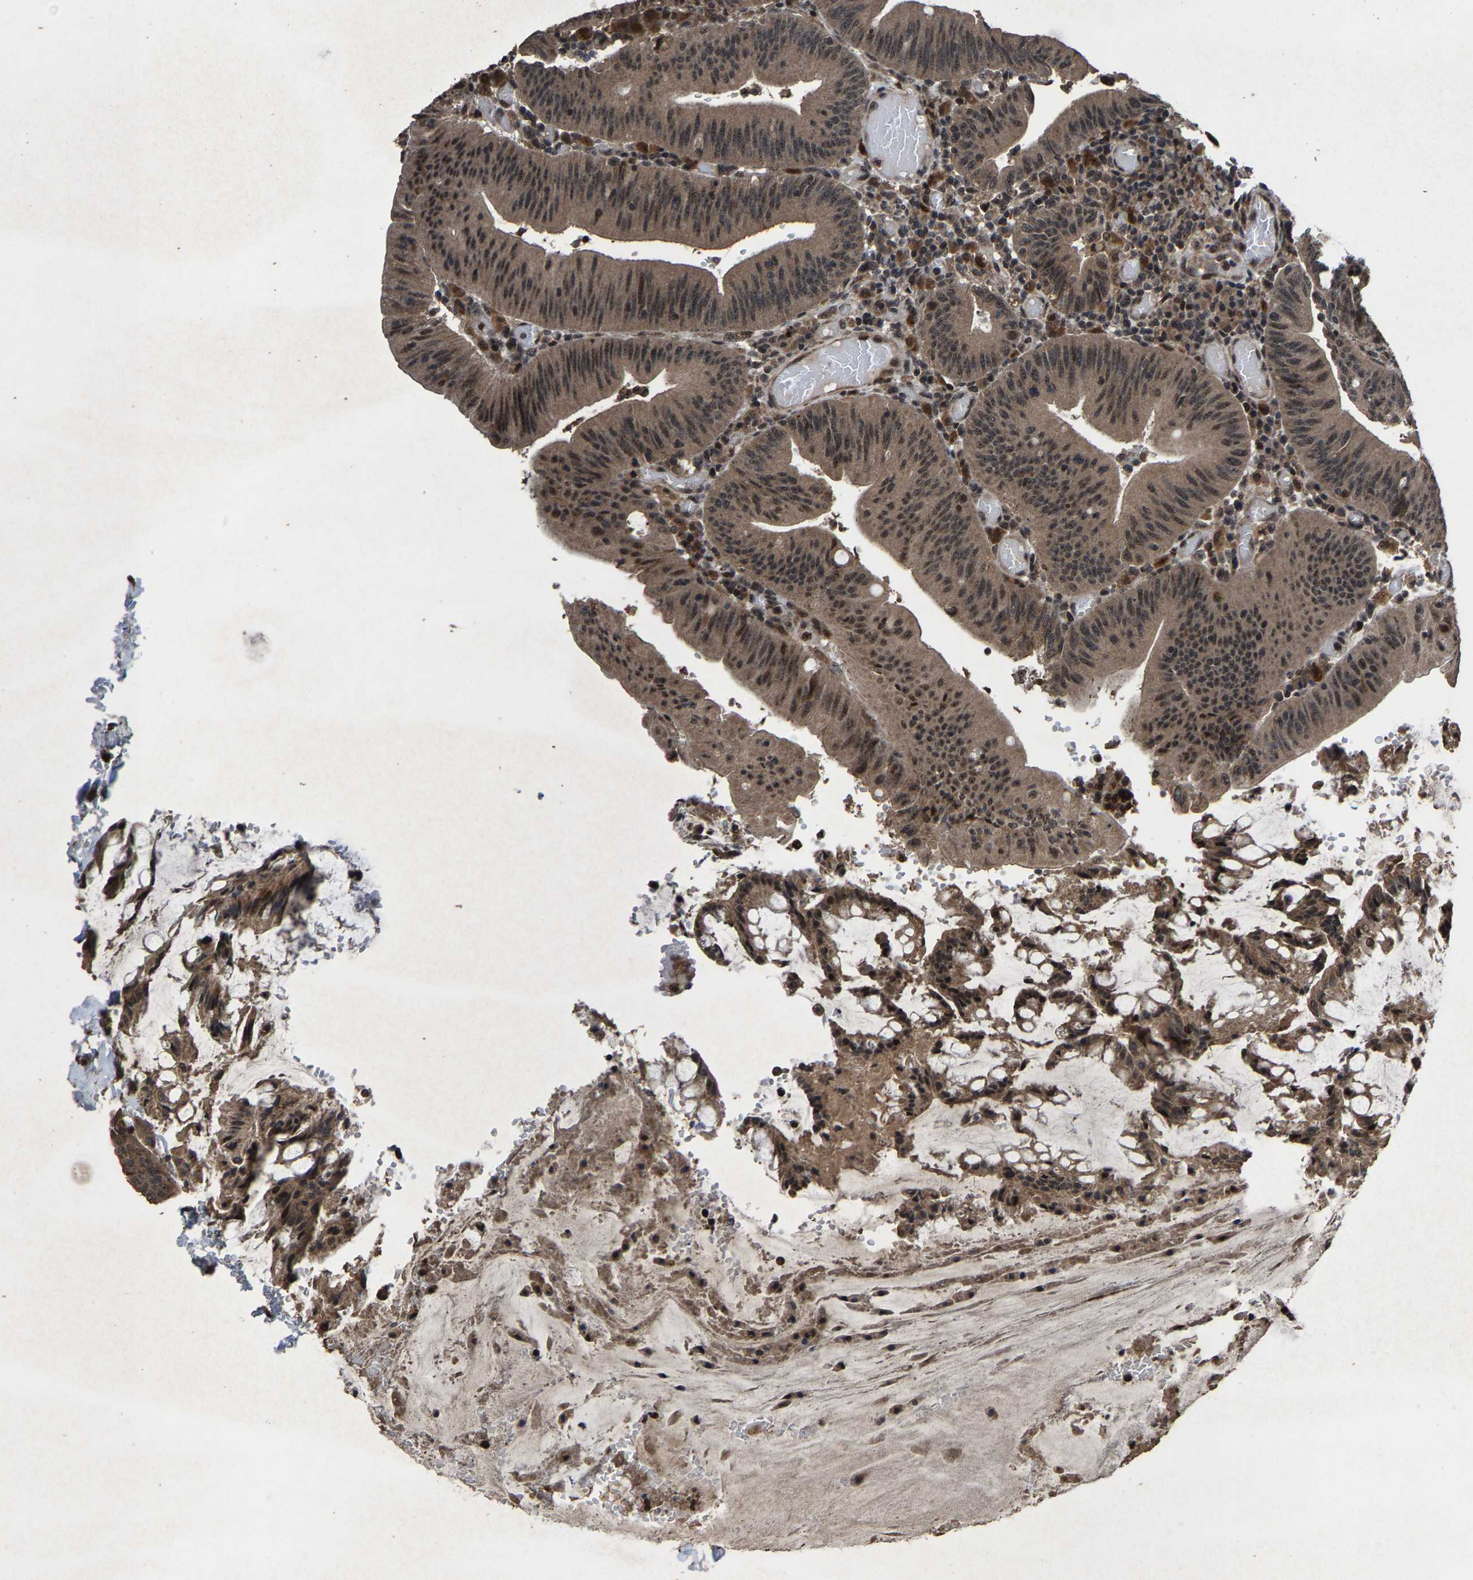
{"staining": {"intensity": "moderate", "quantity": ">75%", "location": "cytoplasmic/membranous,nuclear"}, "tissue": "colorectal cancer", "cell_type": "Tumor cells", "image_type": "cancer", "snomed": [{"axis": "morphology", "description": "Normal tissue, NOS"}, {"axis": "morphology", "description": "Adenocarcinoma, NOS"}, {"axis": "topography", "description": "Rectum"}], "caption": "A histopathology image of colorectal cancer (adenocarcinoma) stained for a protein demonstrates moderate cytoplasmic/membranous and nuclear brown staining in tumor cells. The protein of interest is stained brown, and the nuclei are stained in blue (DAB (3,3'-diaminobenzidine) IHC with brightfield microscopy, high magnification).", "gene": "HAUS6", "patient": {"sex": "female", "age": 66}}